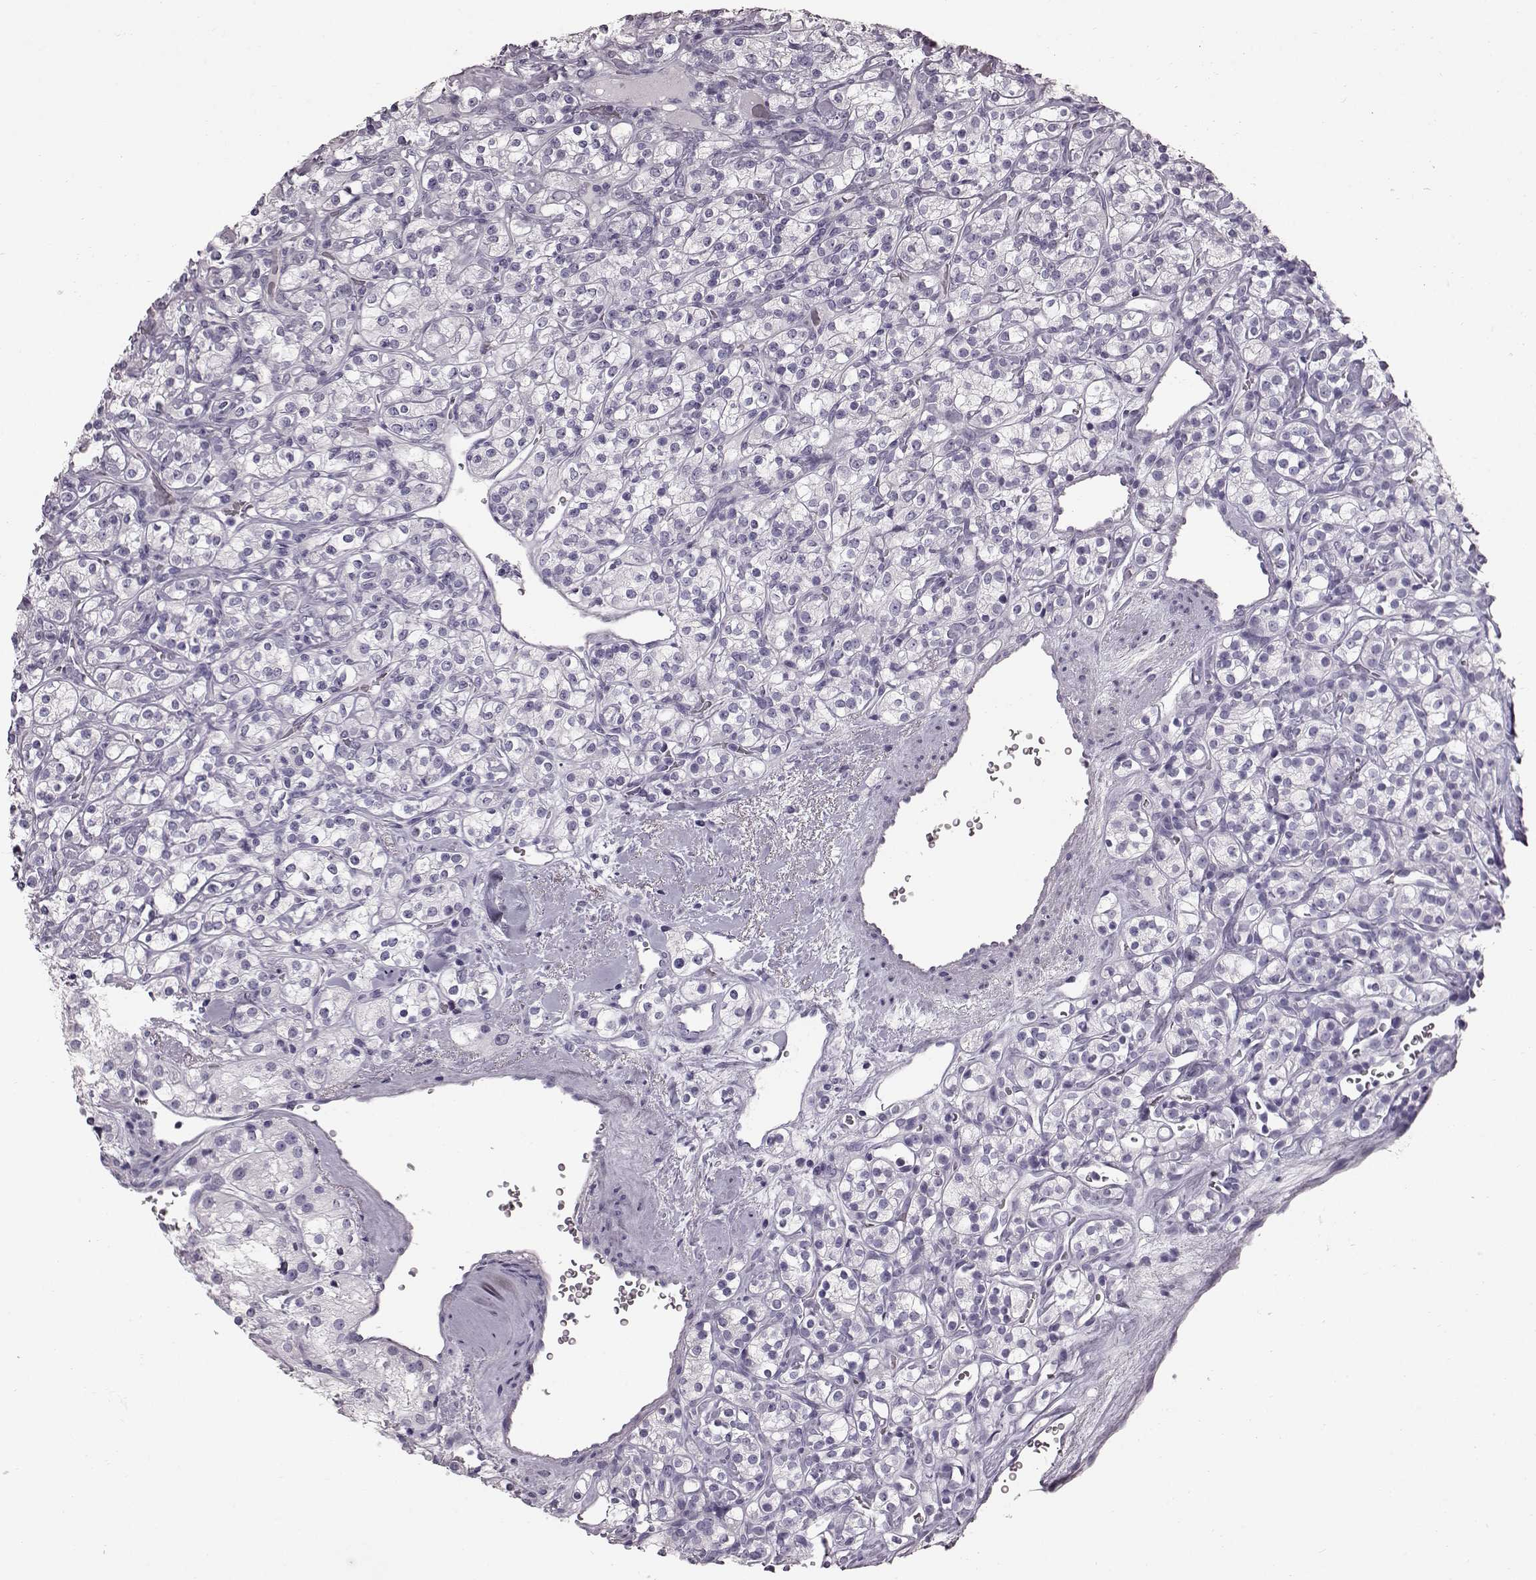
{"staining": {"intensity": "negative", "quantity": "none", "location": "none"}, "tissue": "renal cancer", "cell_type": "Tumor cells", "image_type": "cancer", "snomed": [{"axis": "morphology", "description": "Adenocarcinoma, NOS"}, {"axis": "topography", "description": "Kidney"}], "caption": "An IHC micrograph of renal cancer (adenocarcinoma) is shown. There is no staining in tumor cells of renal cancer (adenocarcinoma).", "gene": "TCHHL1", "patient": {"sex": "male", "age": 77}}